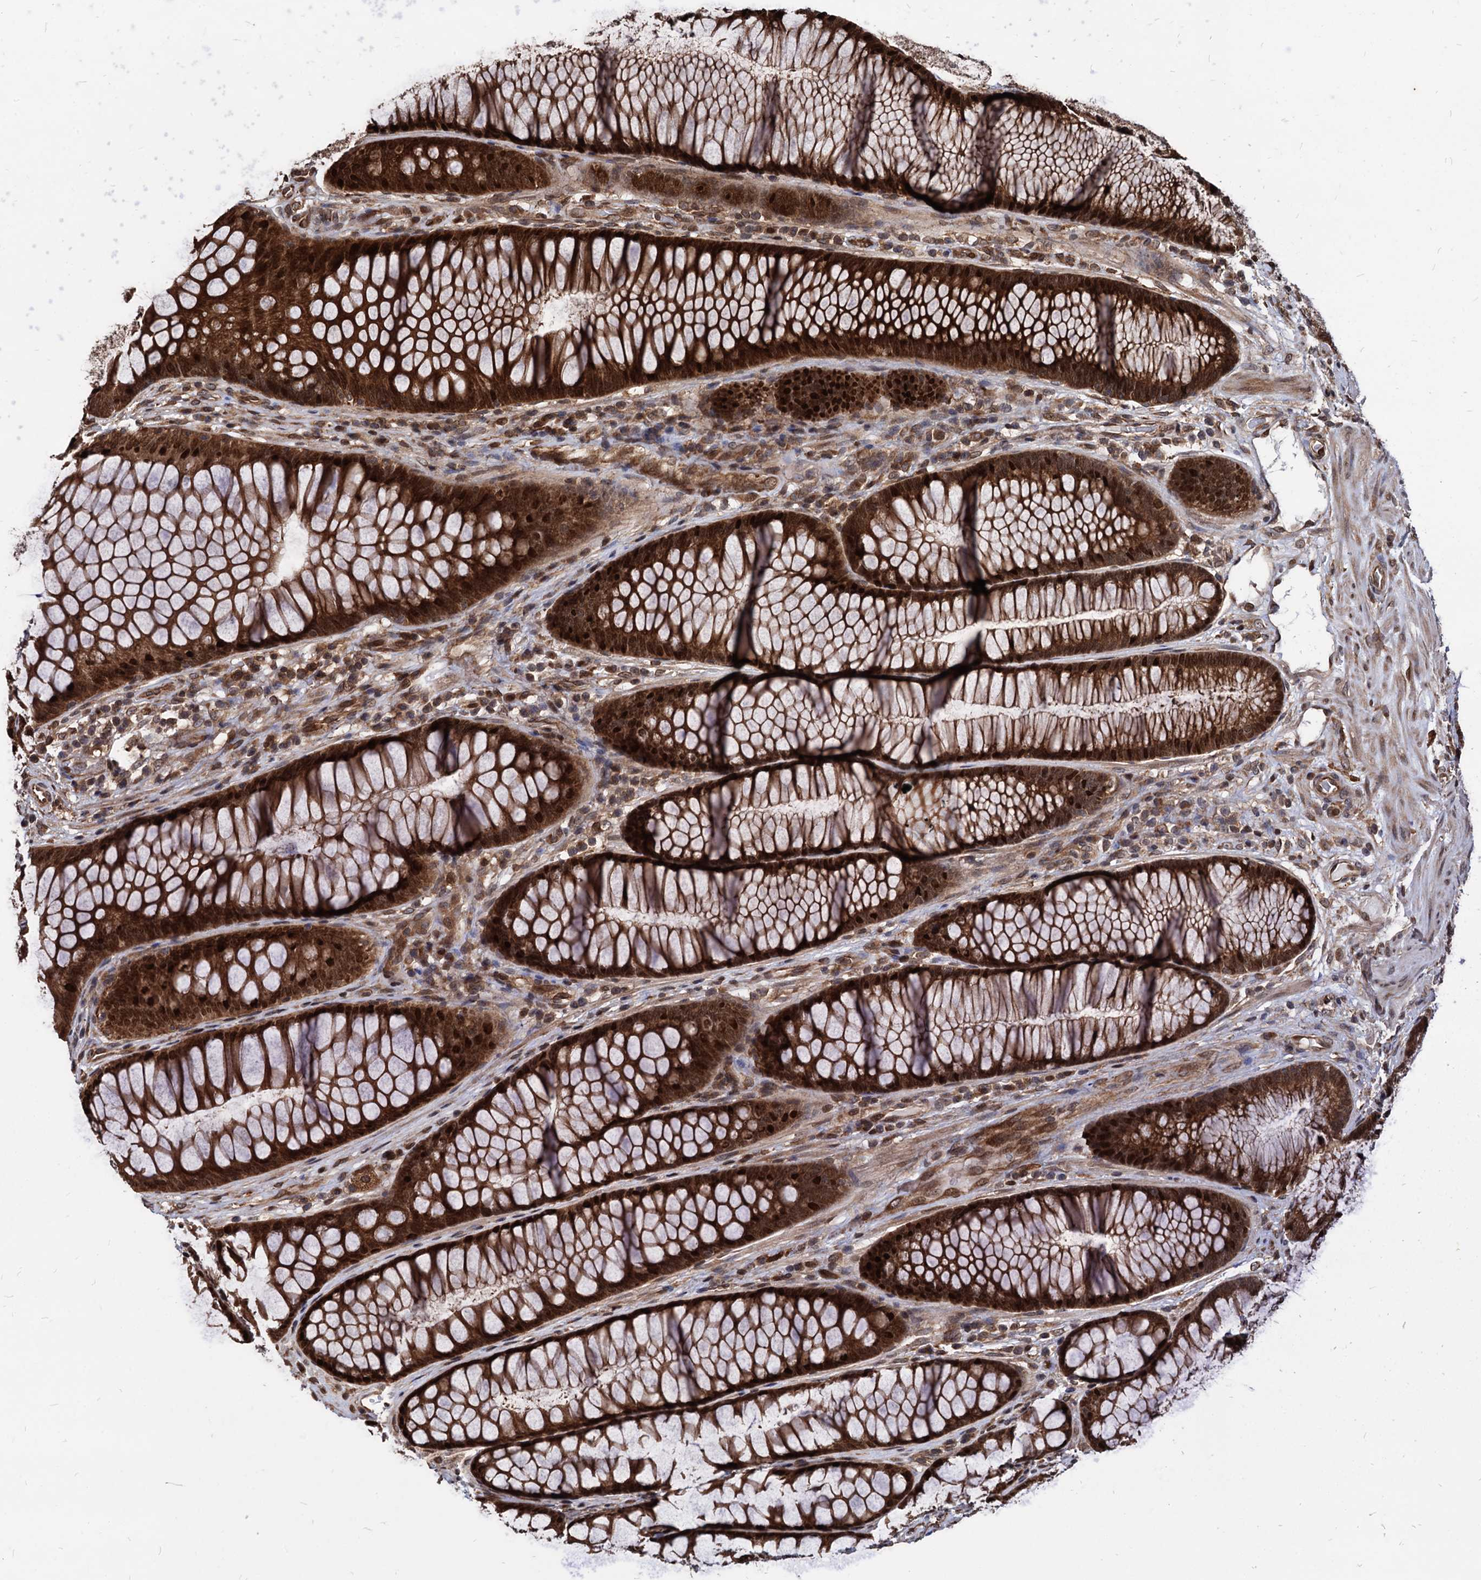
{"staining": {"intensity": "strong", "quantity": ">75%", "location": "cytoplasmic/membranous,nuclear"}, "tissue": "colon", "cell_type": "Endothelial cells", "image_type": "normal", "snomed": [{"axis": "morphology", "description": "Normal tissue, NOS"}, {"axis": "topography", "description": "Colon"}], "caption": "IHC (DAB (3,3'-diaminobenzidine)) staining of normal human colon demonstrates strong cytoplasmic/membranous,nuclear protein expression in approximately >75% of endothelial cells.", "gene": "ANKRD12", "patient": {"sex": "female", "age": 82}}